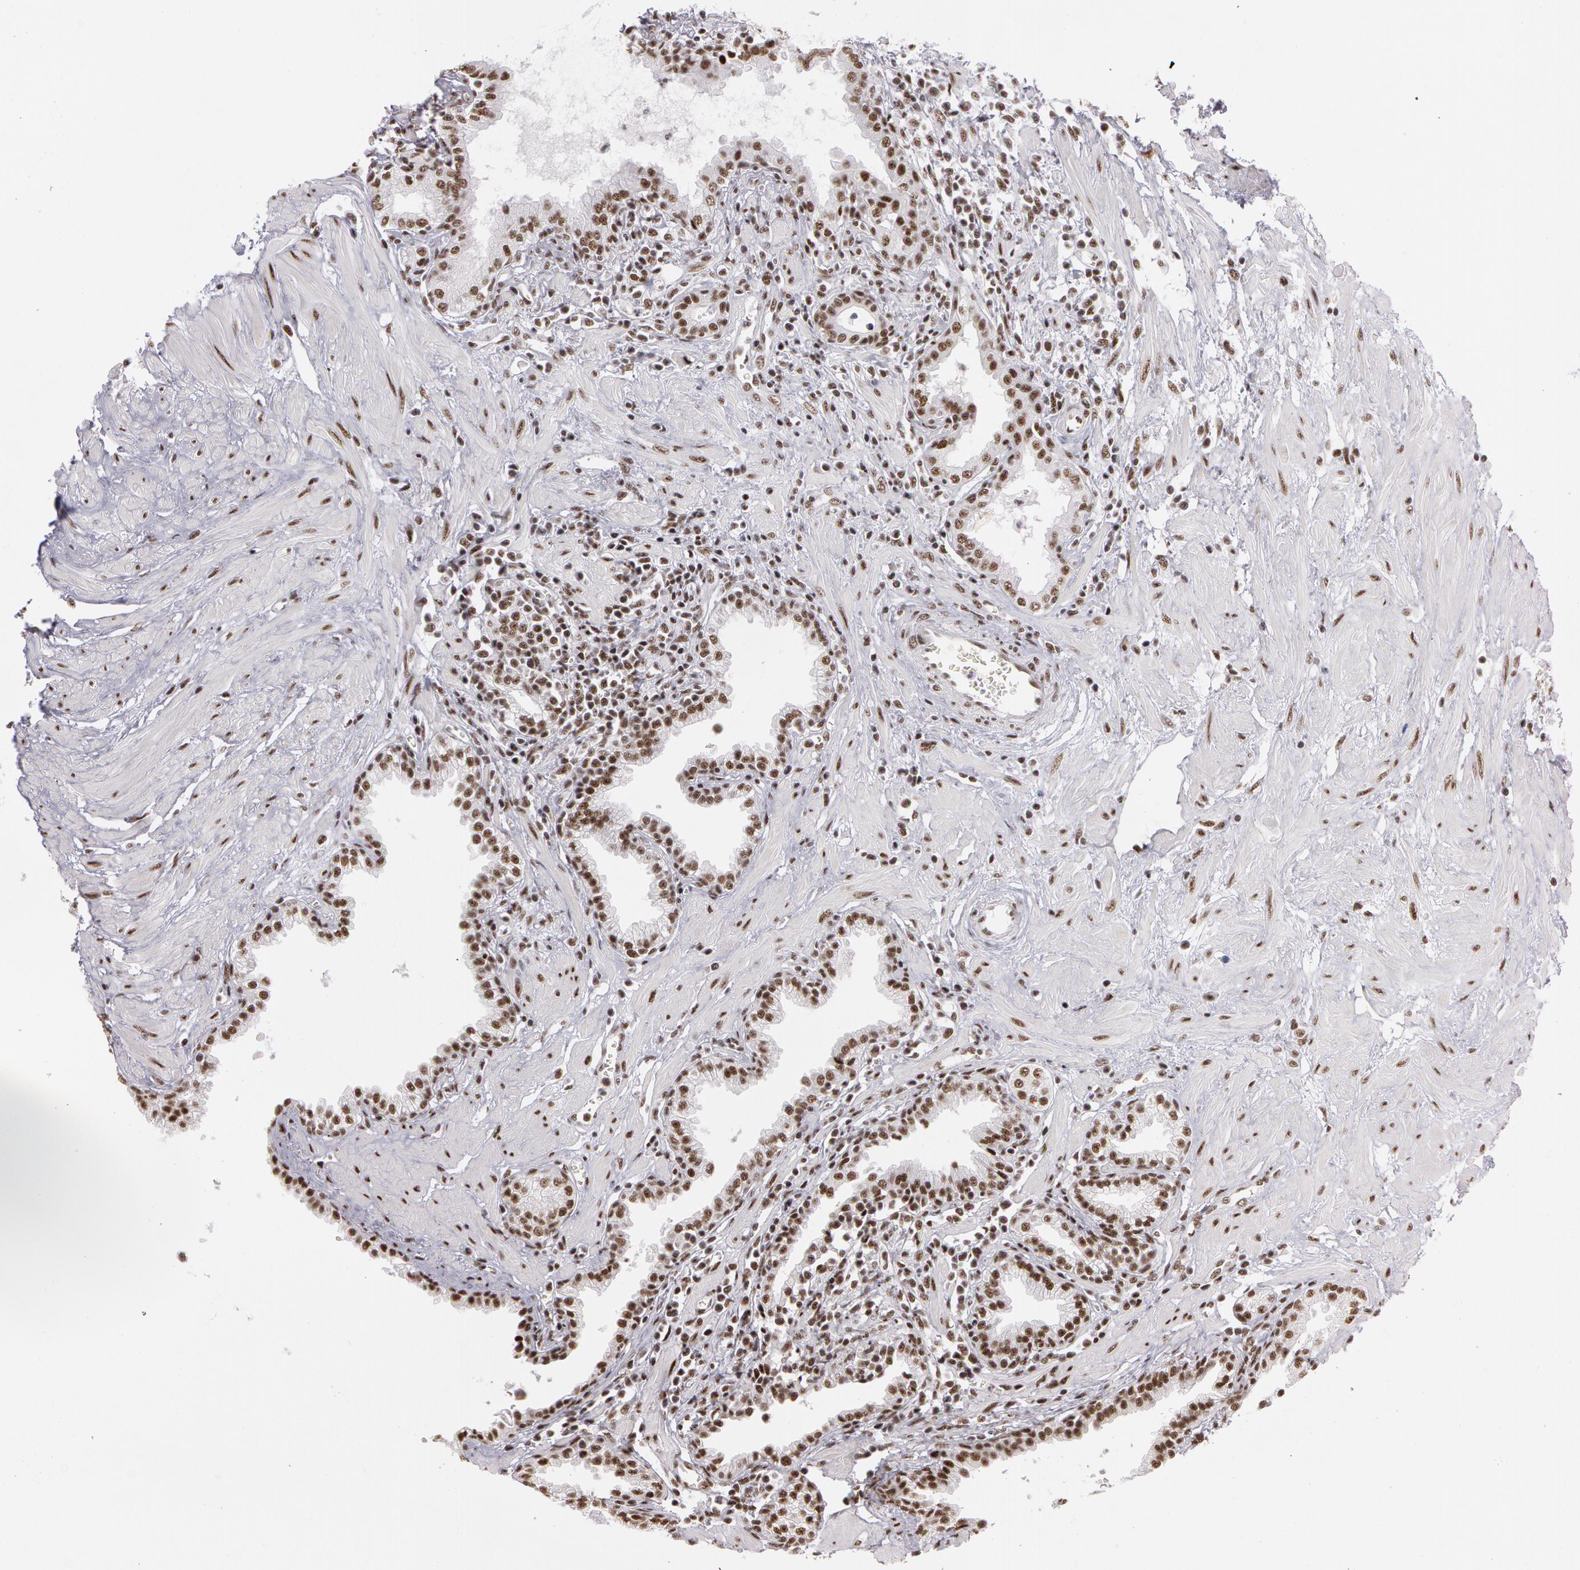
{"staining": {"intensity": "moderate", "quantity": ">75%", "location": "nuclear"}, "tissue": "prostate", "cell_type": "Glandular cells", "image_type": "normal", "snomed": [{"axis": "morphology", "description": "Normal tissue, NOS"}, {"axis": "topography", "description": "Prostate"}], "caption": "Immunohistochemistry staining of benign prostate, which reveals medium levels of moderate nuclear expression in about >75% of glandular cells indicating moderate nuclear protein expression. The staining was performed using DAB (3,3'-diaminobenzidine) (brown) for protein detection and nuclei were counterstained in hematoxylin (blue).", "gene": "PNN", "patient": {"sex": "male", "age": 64}}